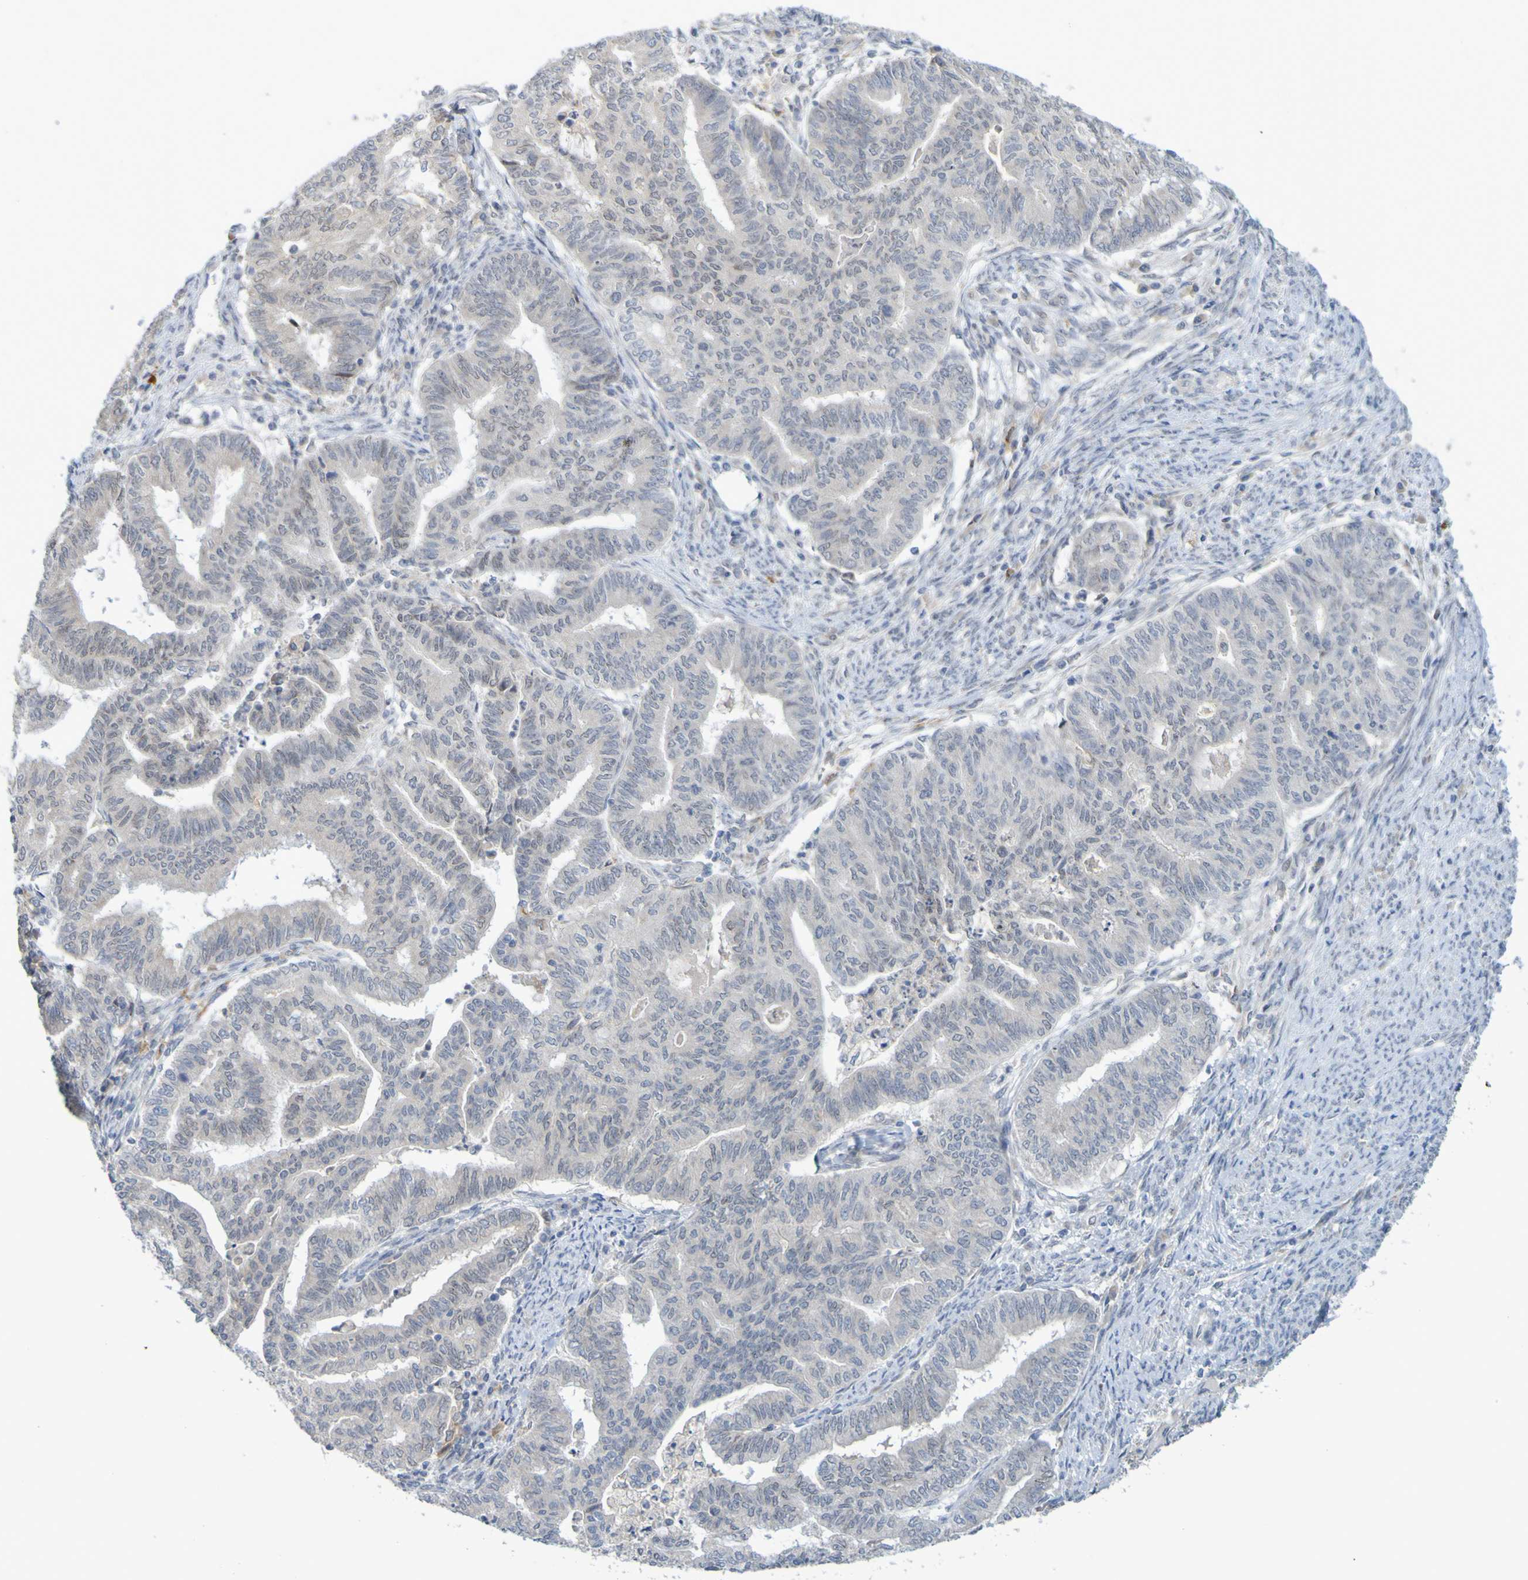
{"staining": {"intensity": "negative", "quantity": "none", "location": "none"}, "tissue": "endometrial cancer", "cell_type": "Tumor cells", "image_type": "cancer", "snomed": [{"axis": "morphology", "description": "Adenocarcinoma, NOS"}, {"axis": "topography", "description": "Endometrium"}], "caption": "Immunohistochemistry histopathology image of human endometrial cancer (adenocarcinoma) stained for a protein (brown), which shows no staining in tumor cells. The staining was performed using DAB (3,3'-diaminobenzidine) to visualize the protein expression in brown, while the nuclei were stained in blue with hematoxylin (Magnification: 20x).", "gene": "LILRB5", "patient": {"sex": "female", "age": 79}}